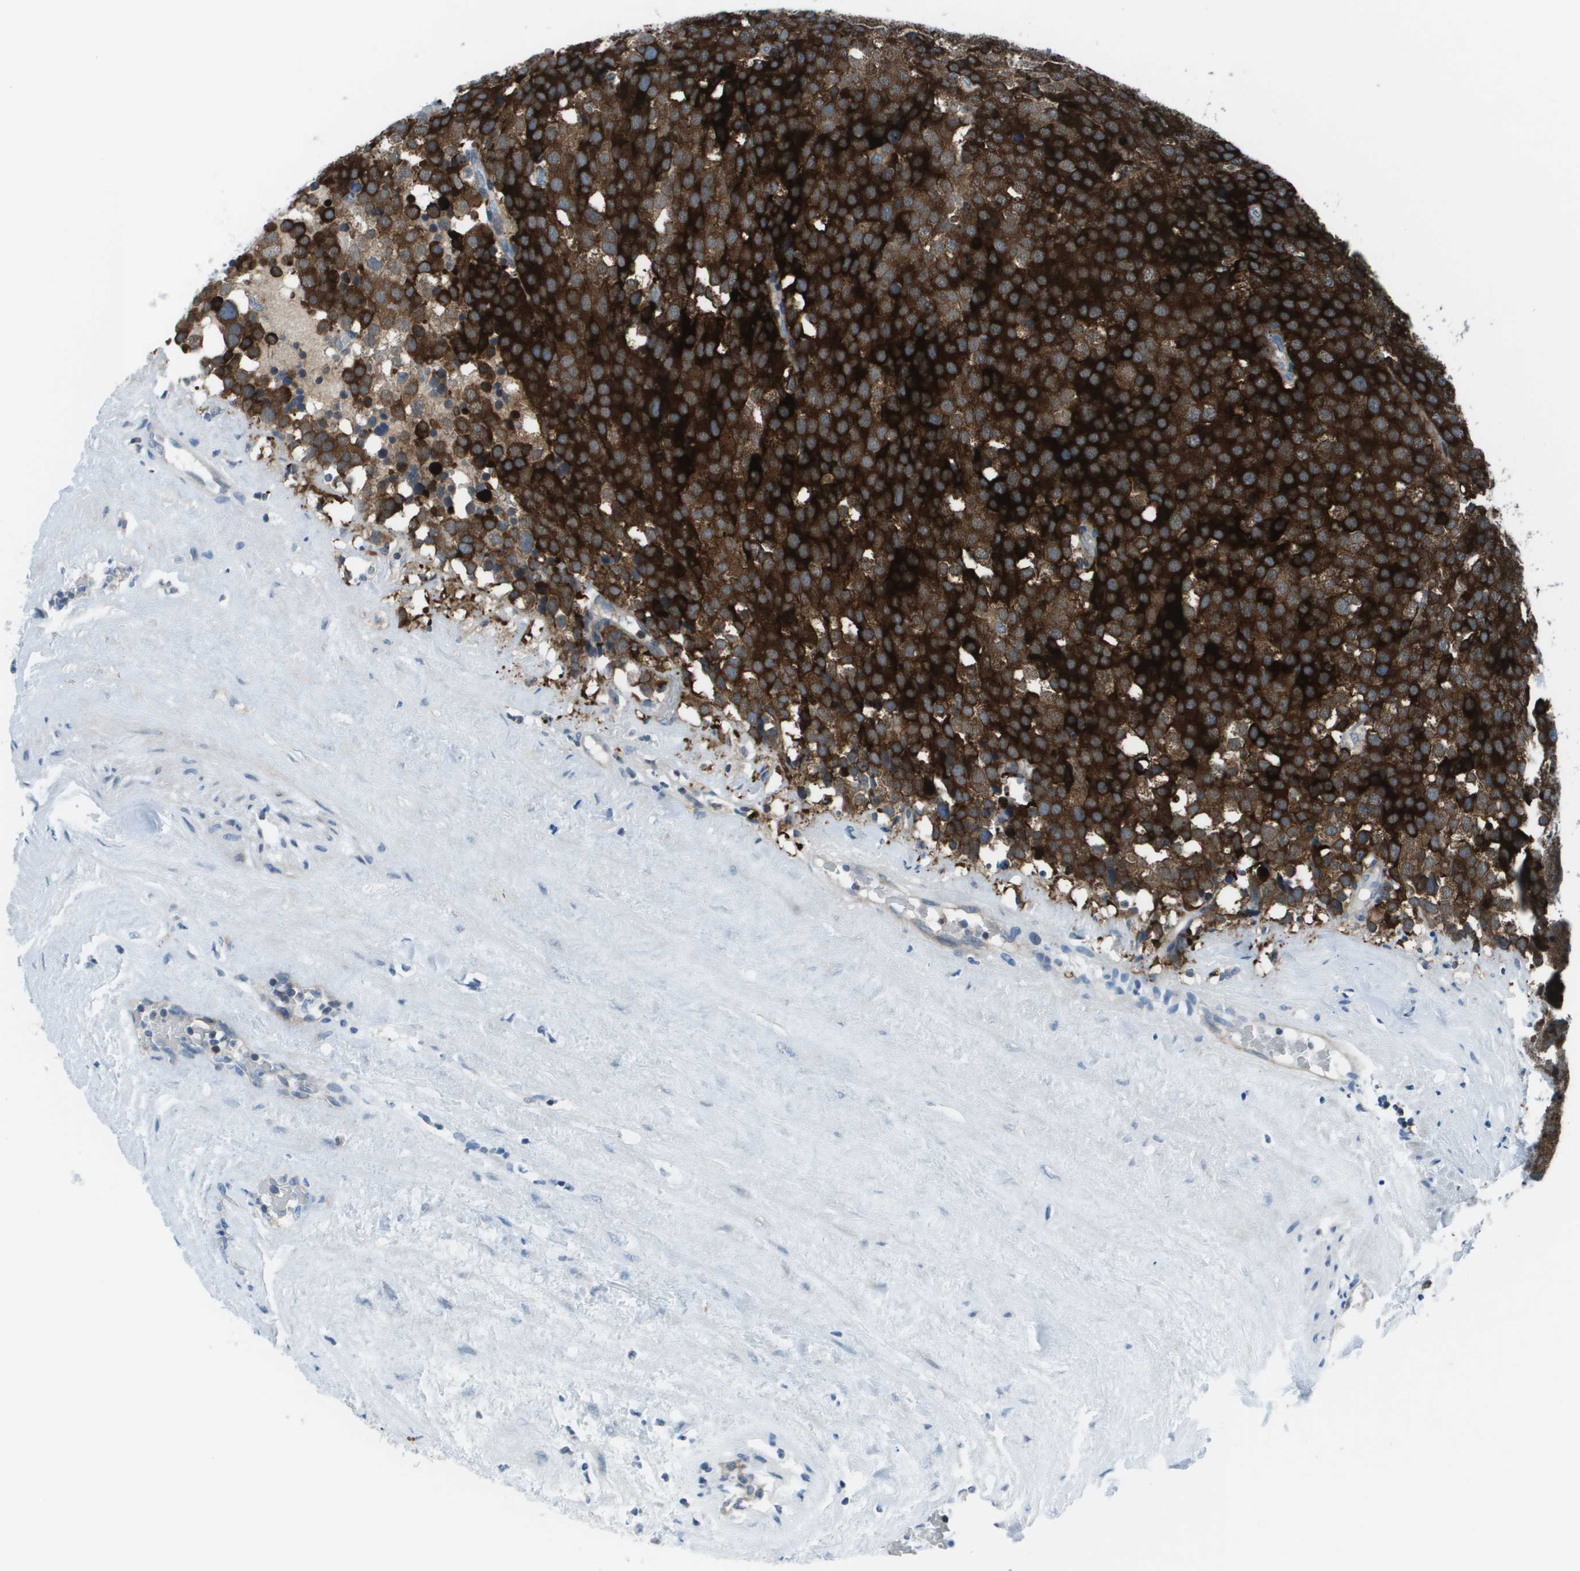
{"staining": {"intensity": "strong", "quantity": ">75%", "location": "cytoplasmic/membranous"}, "tissue": "testis cancer", "cell_type": "Tumor cells", "image_type": "cancer", "snomed": [{"axis": "morphology", "description": "Seminoma, NOS"}, {"axis": "topography", "description": "Testis"}], "caption": "Testis cancer (seminoma) stained with a brown dye displays strong cytoplasmic/membranous positive staining in approximately >75% of tumor cells.", "gene": "STIP1", "patient": {"sex": "male", "age": 71}}